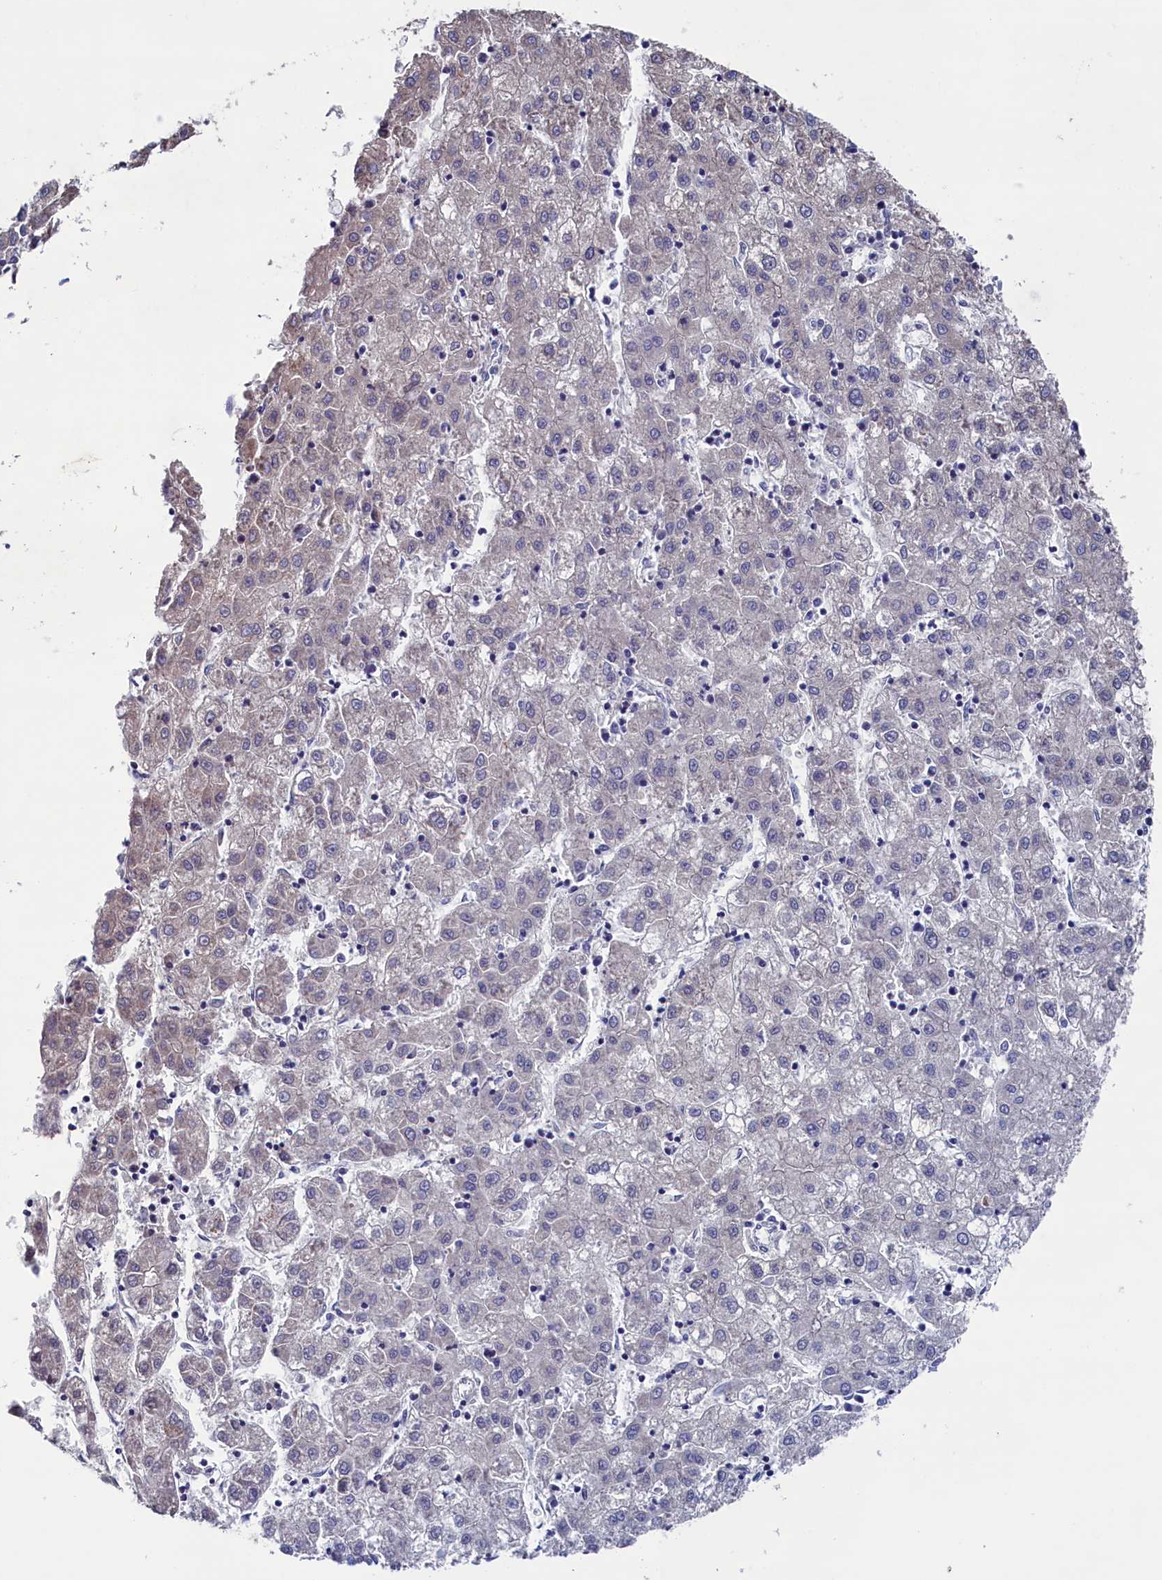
{"staining": {"intensity": "negative", "quantity": "none", "location": "none"}, "tissue": "liver cancer", "cell_type": "Tumor cells", "image_type": "cancer", "snomed": [{"axis": "morphology", "description": "Carcinoma, Hepatocellular, NOS"}, {"axis": "topography", "description": "Liver"}], "caption": "A high-resolution histopathology image shows immunohistochemistry (IHC) staining of liver hepatocellular carcinoma, which displays no significant expression in tumor cells.", "gene": "SPATA13", "patient": {"sex": "male", "age": 72}}